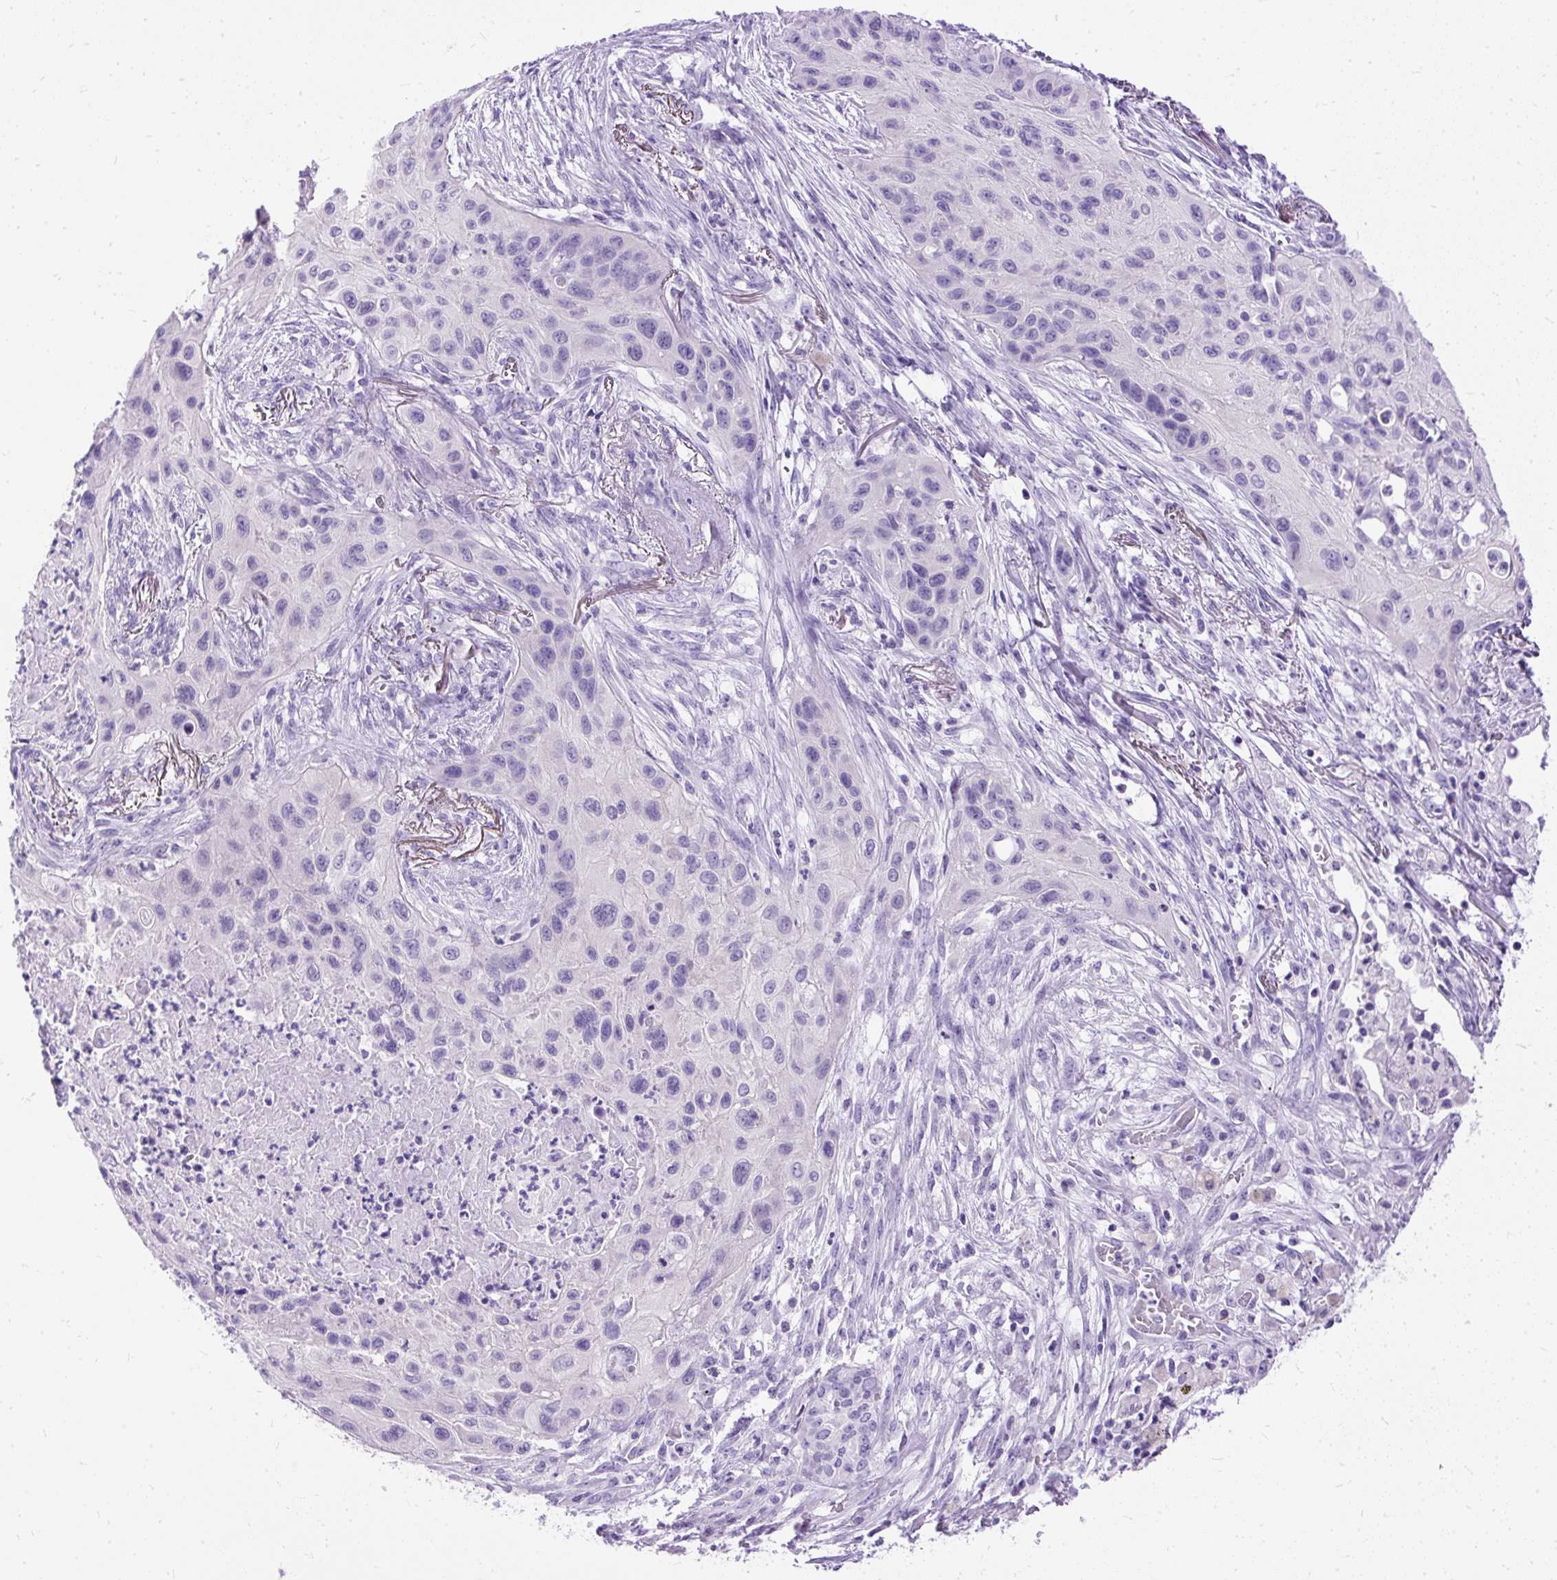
{"staining": {"intensity": "negative", "quantity": "none", "location": "none"}, "tissue": "lung cancer", "cell_type": "Tumor cells", "image_type": "cancer", "snomed": [{"axis": "morphology", "description": "Squamous cell carcinoma, NOS"}, {"axis": "topography", "description": "Lung"}], "caption": "High magnification brightfield microscopy of lung cancer stained with DAB (brown) and counterstained with hematoxylin (blue): tumor cells show no significant positivity.", "gene": "HEY1", "patient": {"sex": "male", "age": 71}}